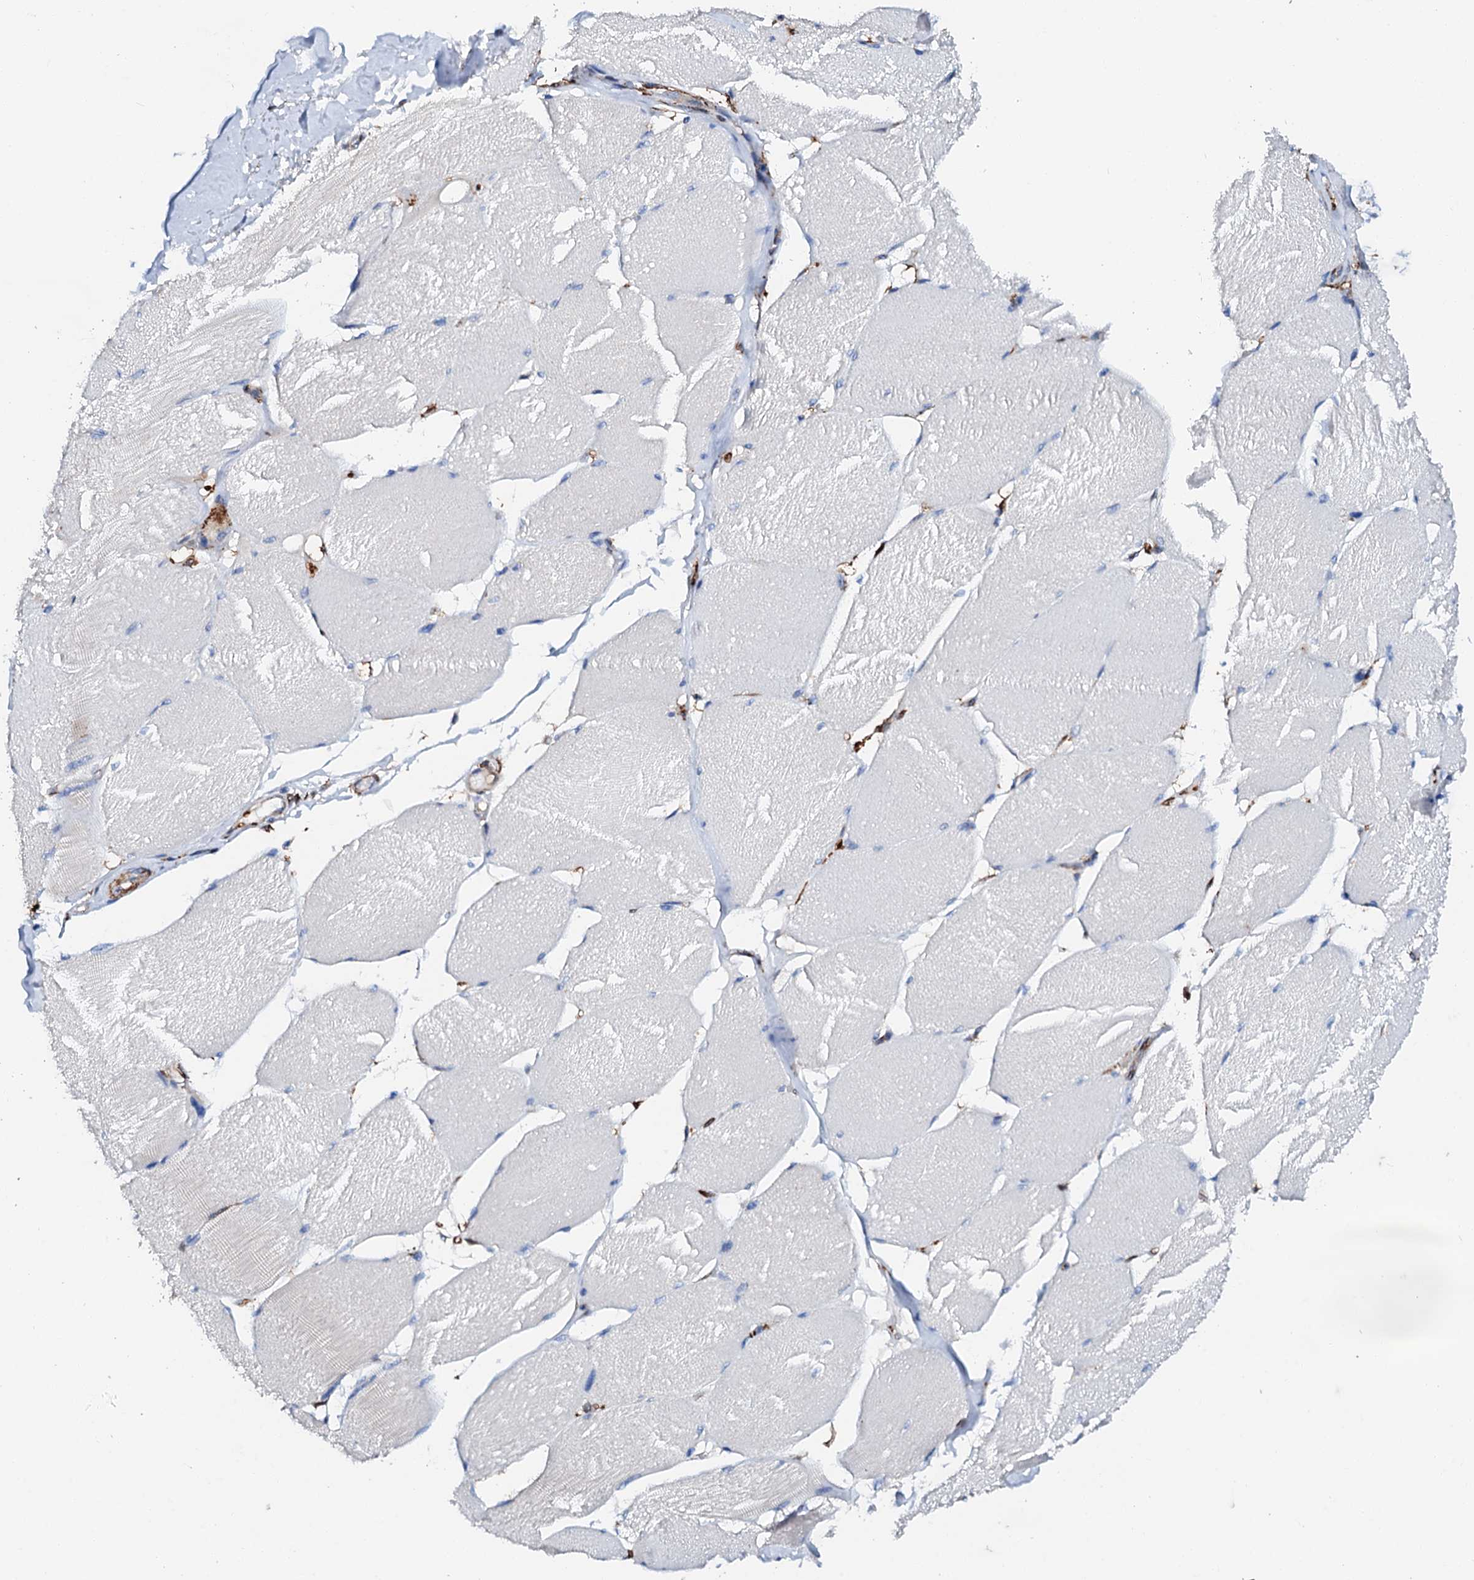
{"staining": {"intensity": "negative", "quantity": "none", "location": "none"}, "tissue": "skeletal muscle", "cell_type": "Myocytes", "image_type": "normal", "snomed": [{"axis": "morphology", "description": "Normal tissue, NOS"}, {"axis": "topography", "description": "Skin"}, {"axis": "topography", "description": "Skeletal muscle"}], "caption": "A high-resolution image shows immunohistochemistry staining of benign skeletal muscle, which exhibits no significant expression in myocytes.", "gene": "MED13L", "patient": {"sex": "male", "age": 83}}